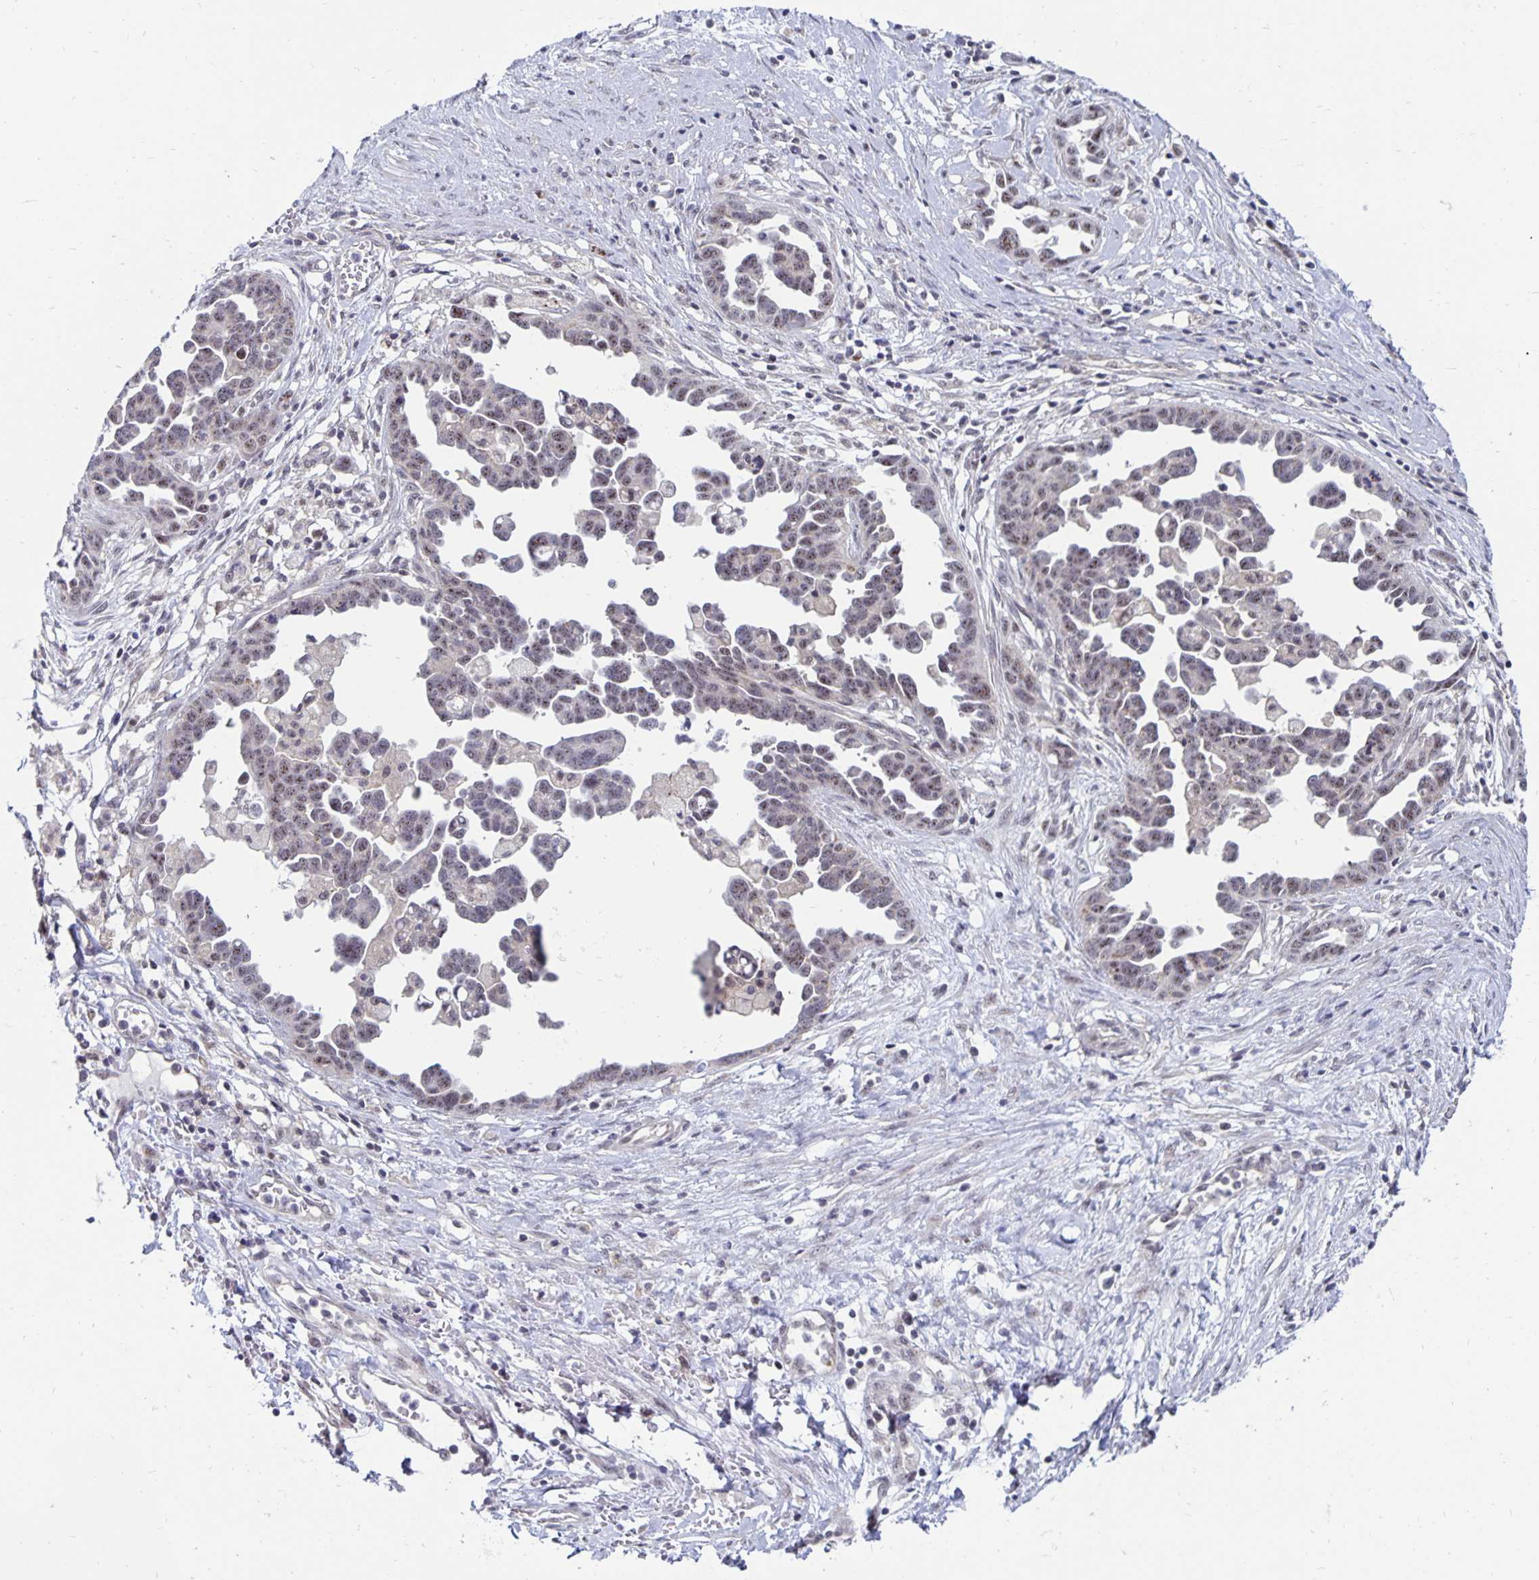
{"staining": {"intensity": "weak", "quantity": ">75%", "location": "nuclear"}, "tissue": "ovarian cancer", "cell_type": "Tumor cells", "image_type": "cancer", "snomed": [{"axis": "morphology", "description": "Cystadenocarcinoma, serous, NOS"}, {"axis": "topography", "description": "Ovary"}], "caption": "The histopathology image displays a brown stain indicating the presence of a protein in the nuclear of tumor cells in ovarian cancer. (DAB IHC, brown staining for protein, blue staining for nuclei).", "gene": "EXOC6B", "patient": {"sex": "female", "age": 54}}